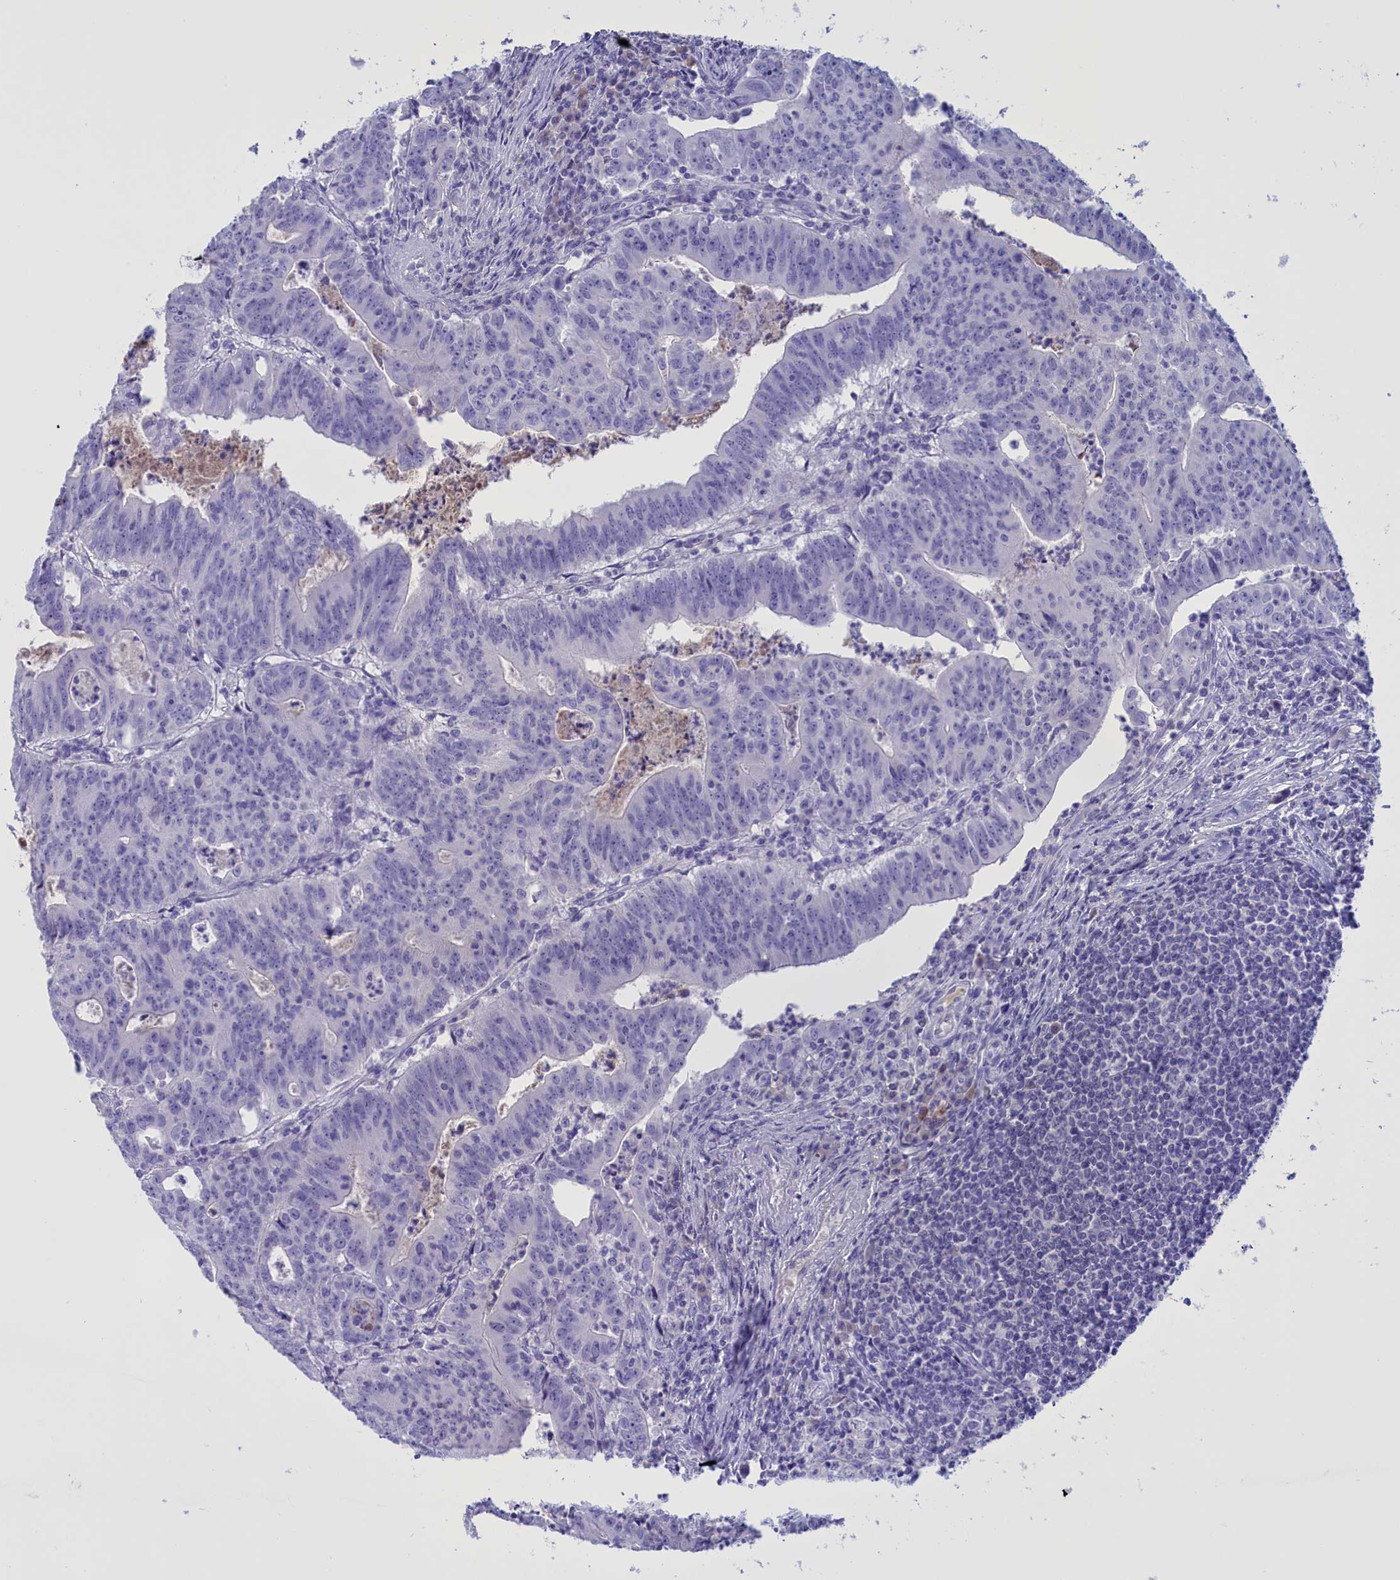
{"staining": {"intensity": "negative", "quantity": "none", "location": "none"}, "tissue": "colorectal cancer", "cell_type": "Tumor cells", "image_type": "cancer", "snomed": [{"axis": "morphology", "description": "Adenocarcinoma, NOS"}, {"axis": "topography", "description": "Rectum"}], "caption": "Human adenocarcinoma (colorectal) stained for a protein using immunohistochemistry reveals no positivity in tumor cells.", "gene": "PROK2", "patient": {"sex": "male", "age": 69}}